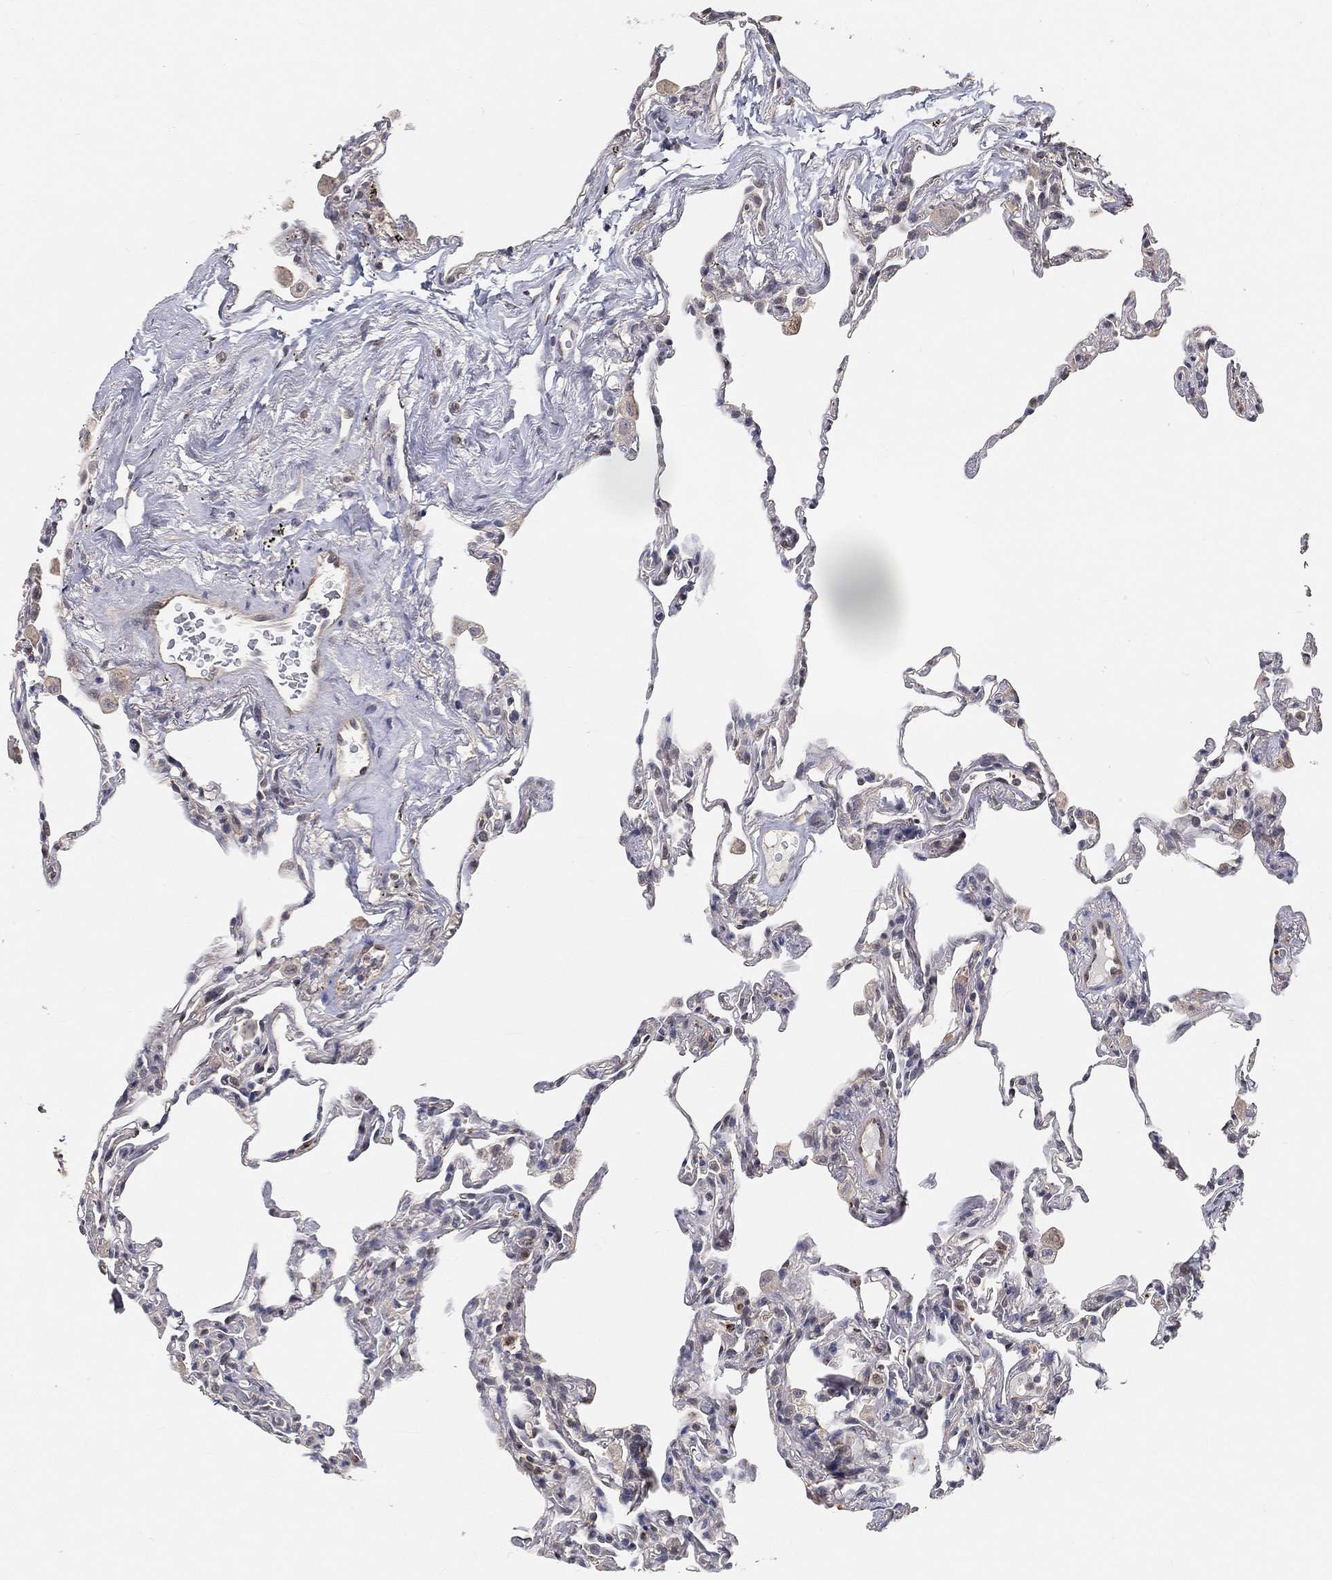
{"staining": {"intensity": "negative", "quantity": "none", "location": "none"}, "tissue": "lung", "cell_type": "Alveolar cells", "image_type": "normal", "snomed": [{"axis": "morphology", "description": "Normal tissue, NOS"}, {"axis": "topography", "description": "Lung"}], "caption": "IHC image of benign lung: human lung stained with DAB (3,3'-diaminobenzidine) demonstrates no significant protein expression in alveolar cells. The staining was performed using DAB (3,3'-diaminobenzidine) to visualize the protein expression in brown, while the nuclei were stained in blue with hematoxylin (Magnification: 20x).", "gene": "MAPK1", "patient": {"sex": "female", "age": 57}}